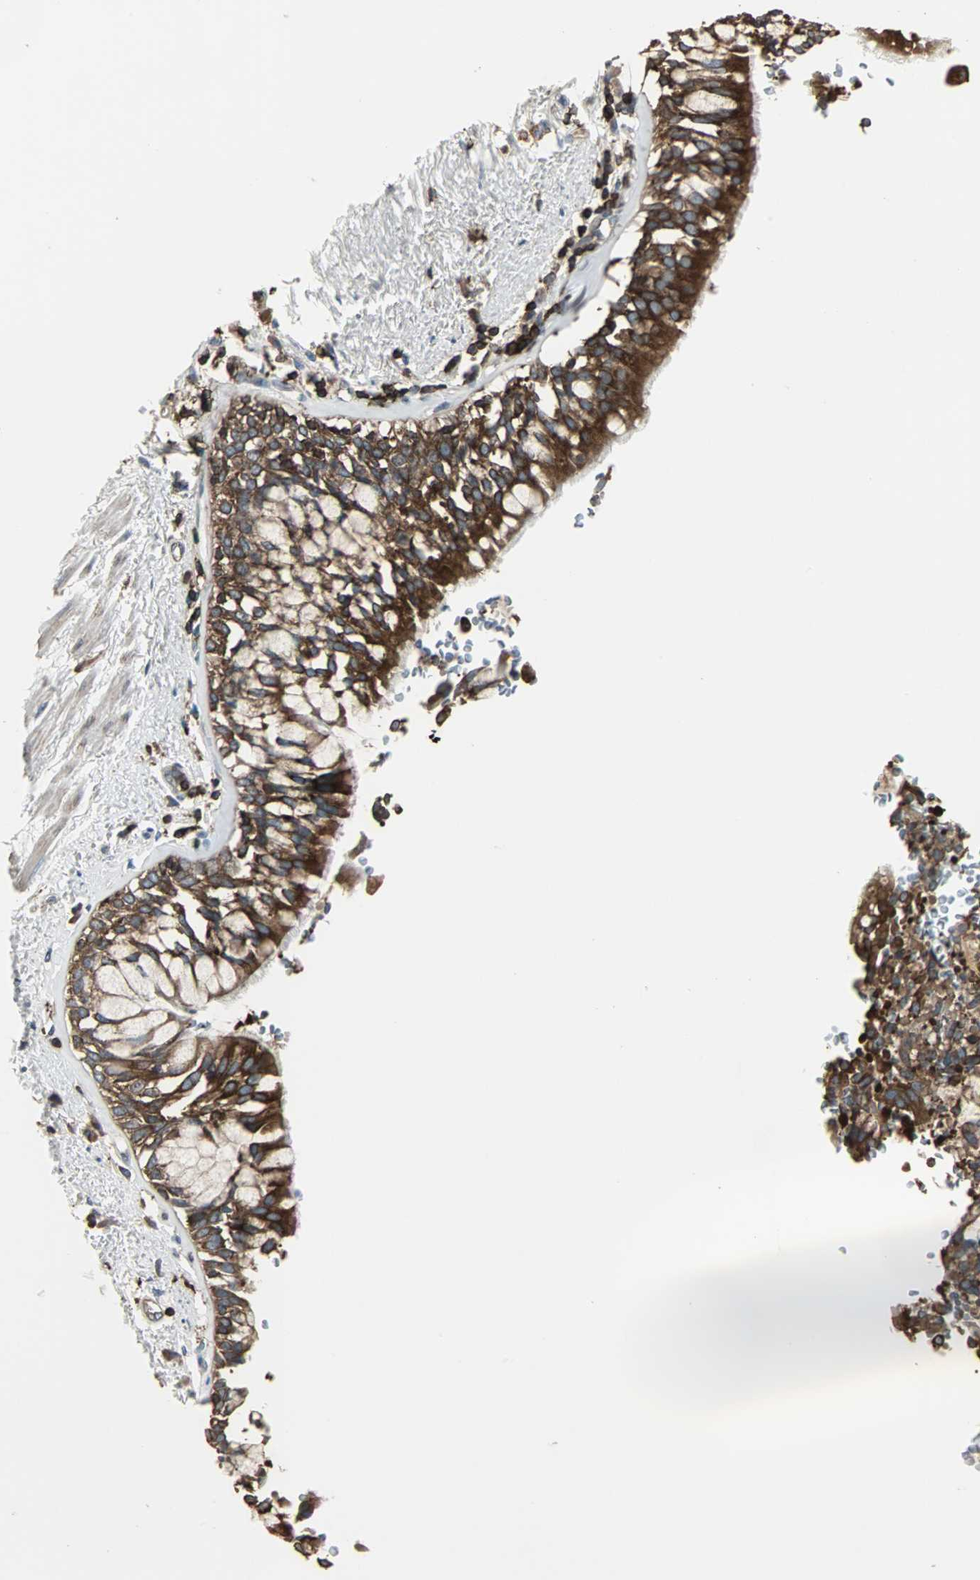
{"staining": {"intensity": "strong", "quantity": ">75%", "location": "cytoplasmic/membranous"}, "tissue": "bronchus", "cell_type": "Respiratory epithelial cells", "image_type": "normal", "snomed": [{"axis": "morphology", "description": "Normal tissue, NOS"}, {"axis": "morphology", "description": "Adenocarcinoma, NOS"}, {"axis": "topography", "description": "Bronchus"}, {"axis": "topography", "description": "Lung"}], "caption": "Protein expression analysis of benign bronchus displays strong cytoplasmic/membranous staining in about >75% of respiratory epithelial cells. (brown staining indicates protein expression, while blue staining denotes nuclei).", "gene": "LRRFIP1", "patient": {"sex": "male", "age": 71}}